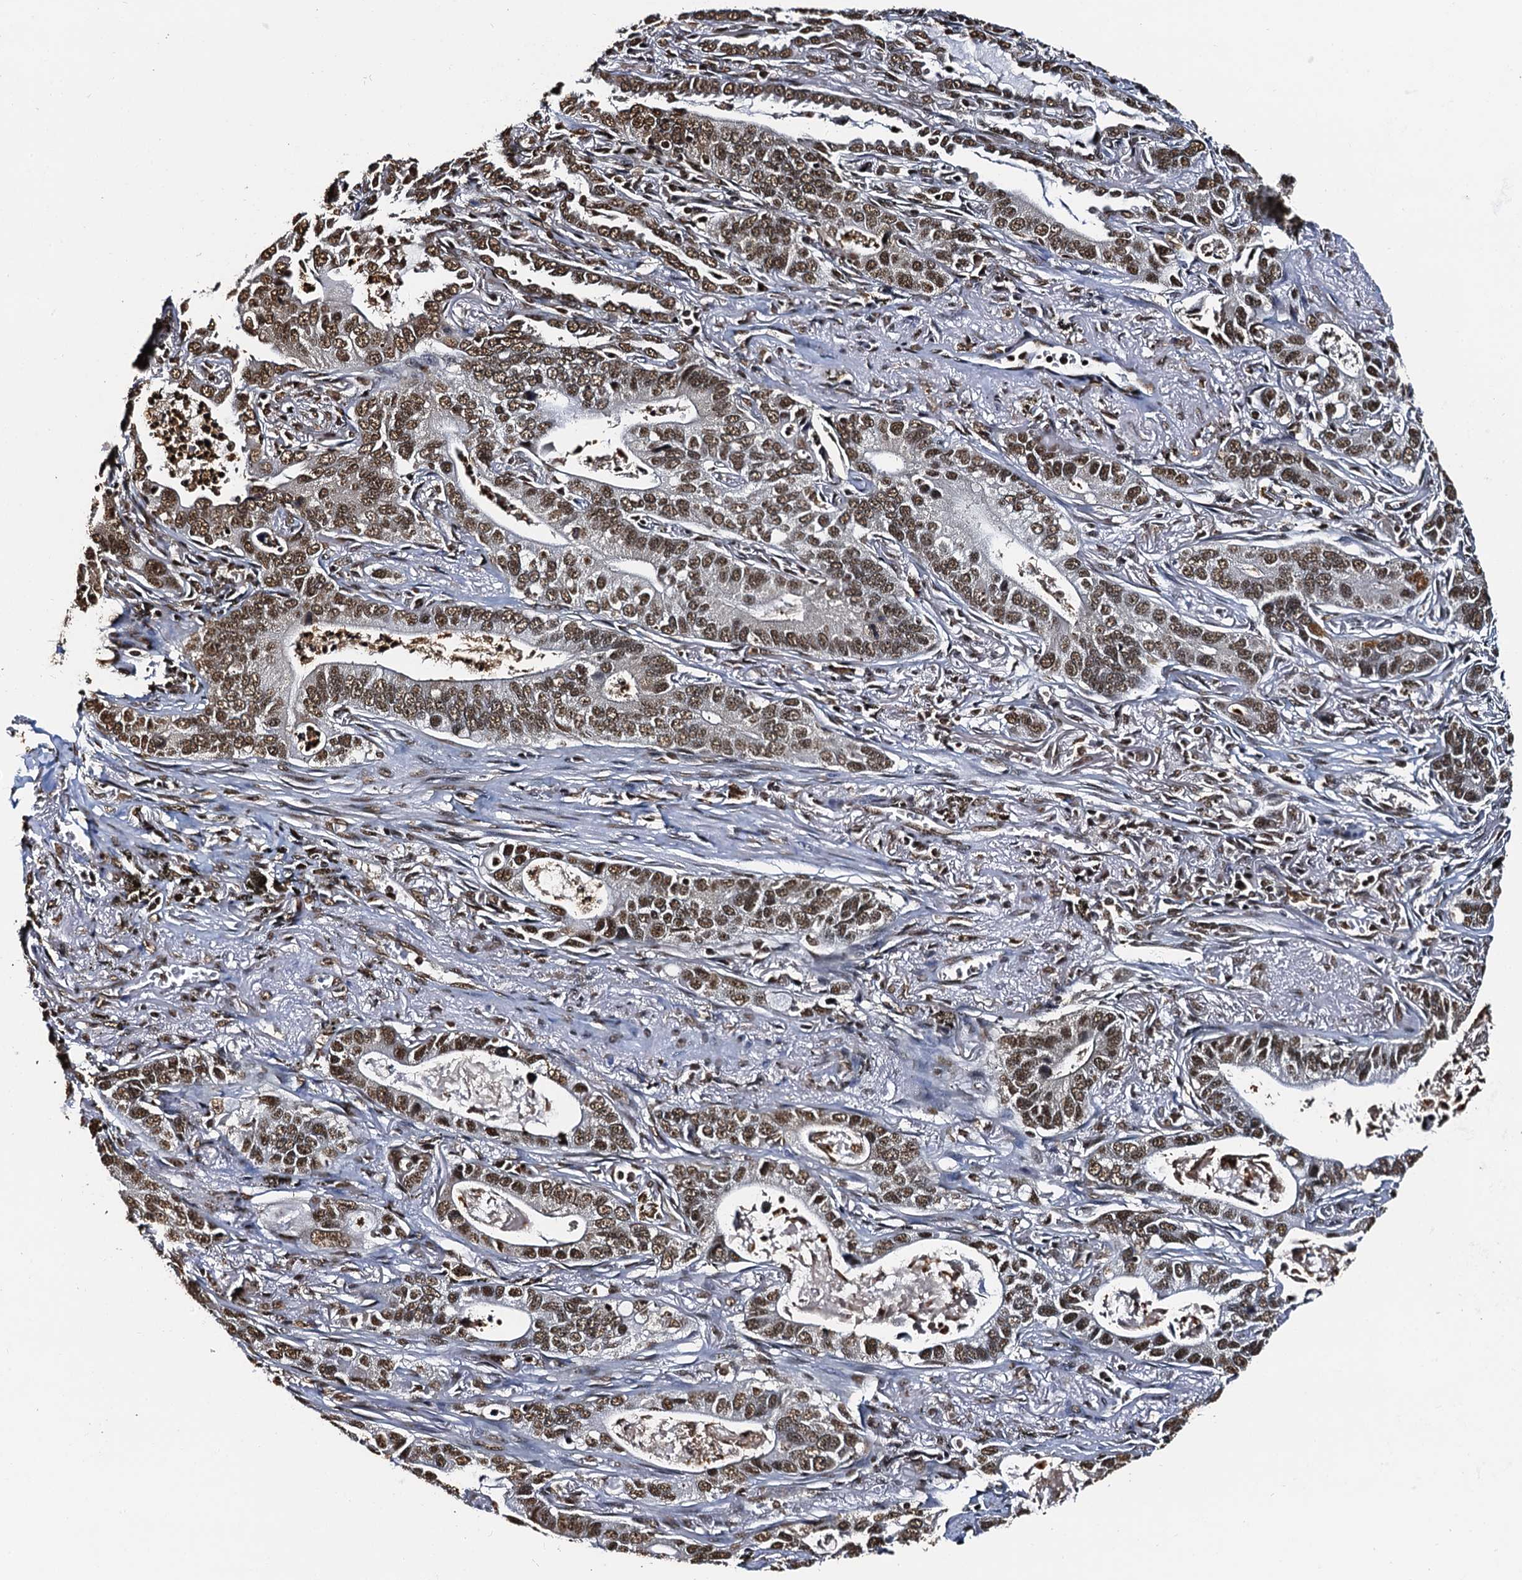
{"staining": {"intensity": "moderate", "quantity": ">75%", "location": "nuclear"}, "tissue": "lung cancer", "cell_type": "Tumor cells", "image_type": "cancer", "snomed": [{"axis": "morphology", "description": "Adenocarcinoma, NOS"}, {"axis": "topography", "description": "Lung"}], "caption": "DAB (3,3'-diaminobenzidine) immunohistochemical staining of human lung cancer (adenocarcinoma) exhibits moderate nuclear protein expression in approximately >75% of tumor cells.", "gene": "SNRPD2", "patient": {"sex": "male", "age": 67}}